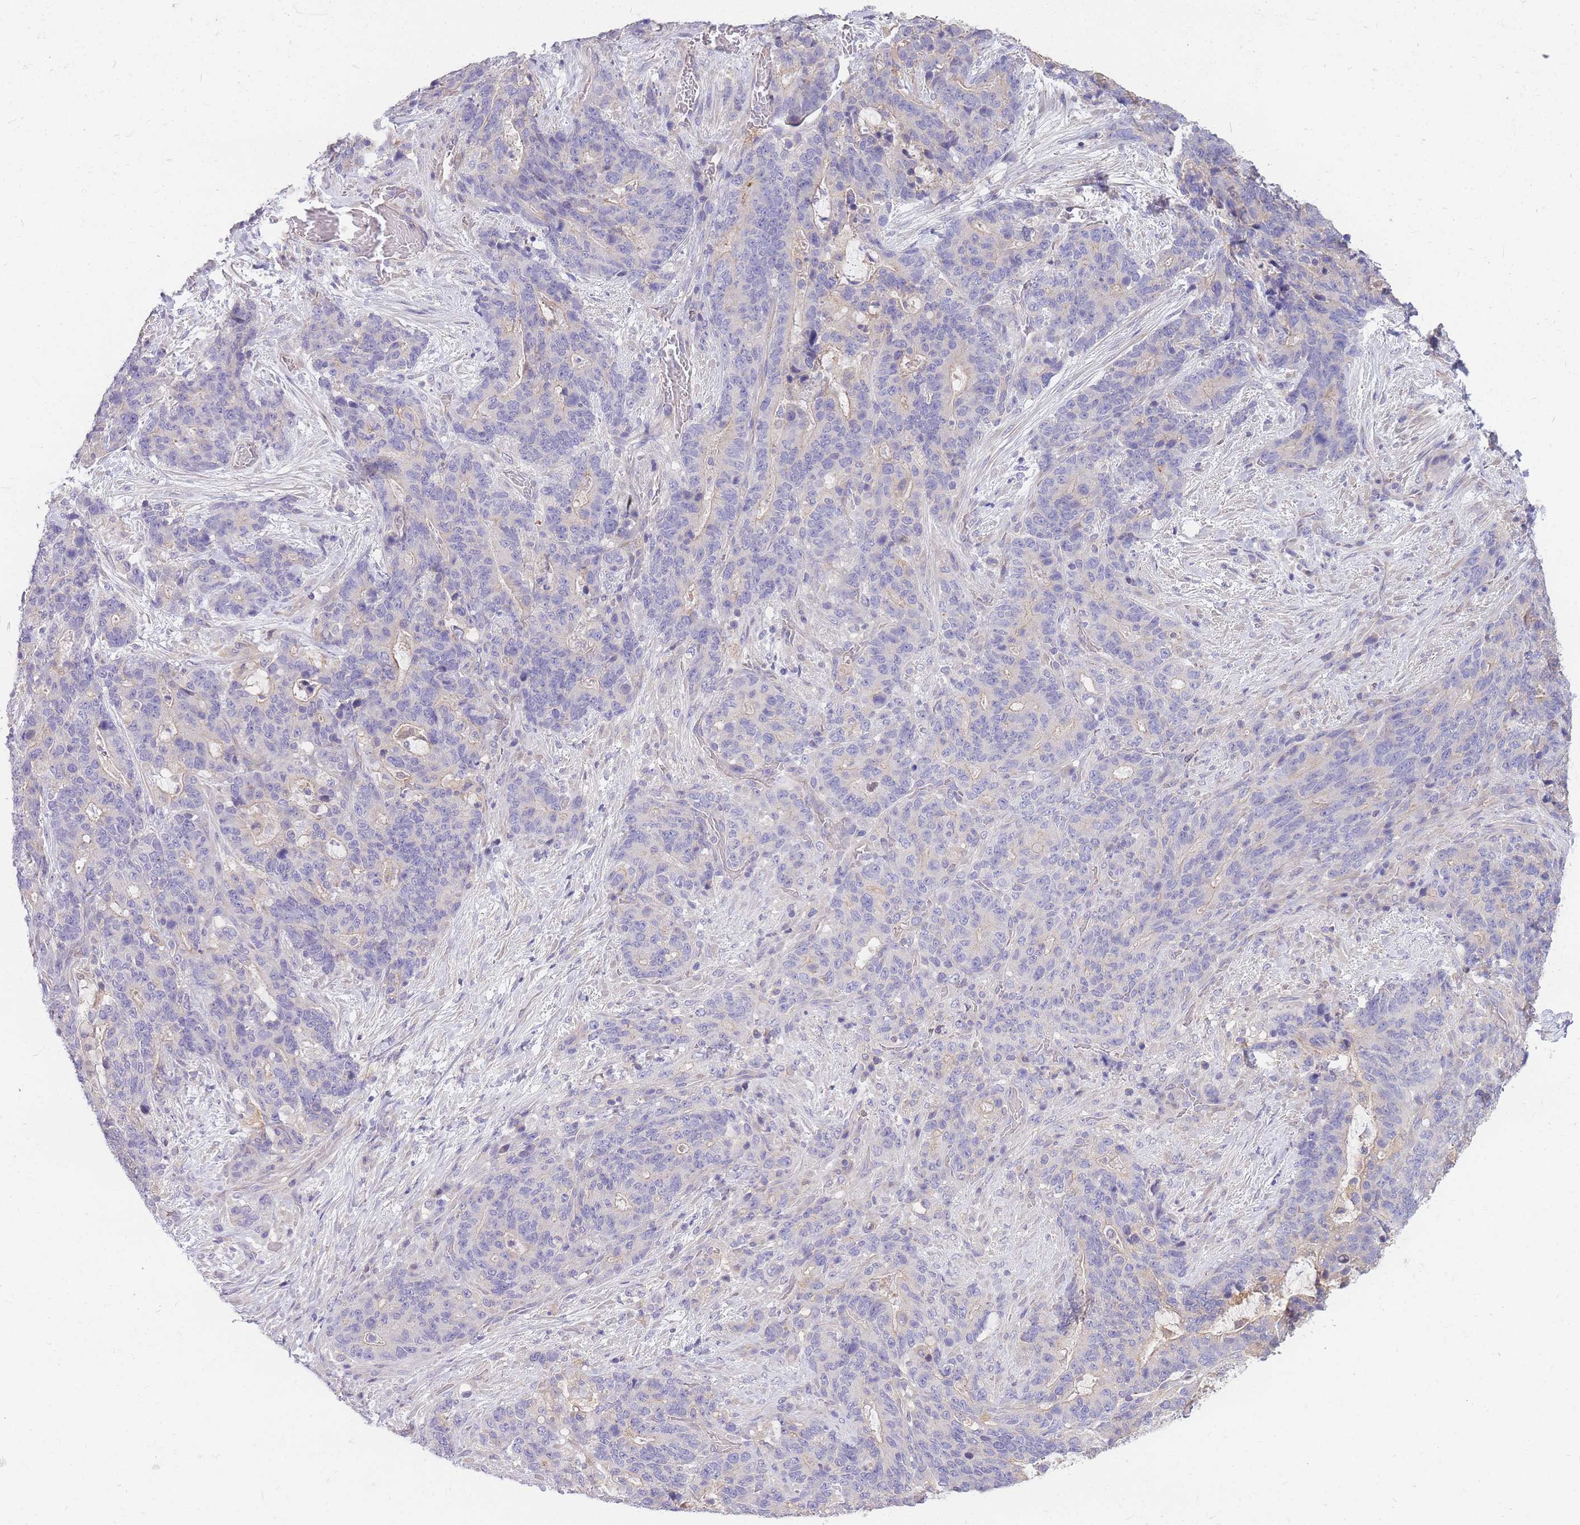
{"staining": {"intensity": "negative", "quantity": "none", "location": "none"}, "tissue": "stomach cancer", "cell_type": "Tumor cells", "image_type": "cancer", "snomed": [{"axis": "morphology", "description": "Normal tissue, NOS"}, {"axis": "morphology", "description": "Adenocarcinoma, NOS"}, {"axis": "topography", "description": "Stomach"}], "caption": "Immunohistochemistry histopathology image of human stomach cancer stained for a protein (brown), which exhibits no staining in tumor cells.", "gene": "OR5T1", "patient": {"sex": "female", "age": 64}}